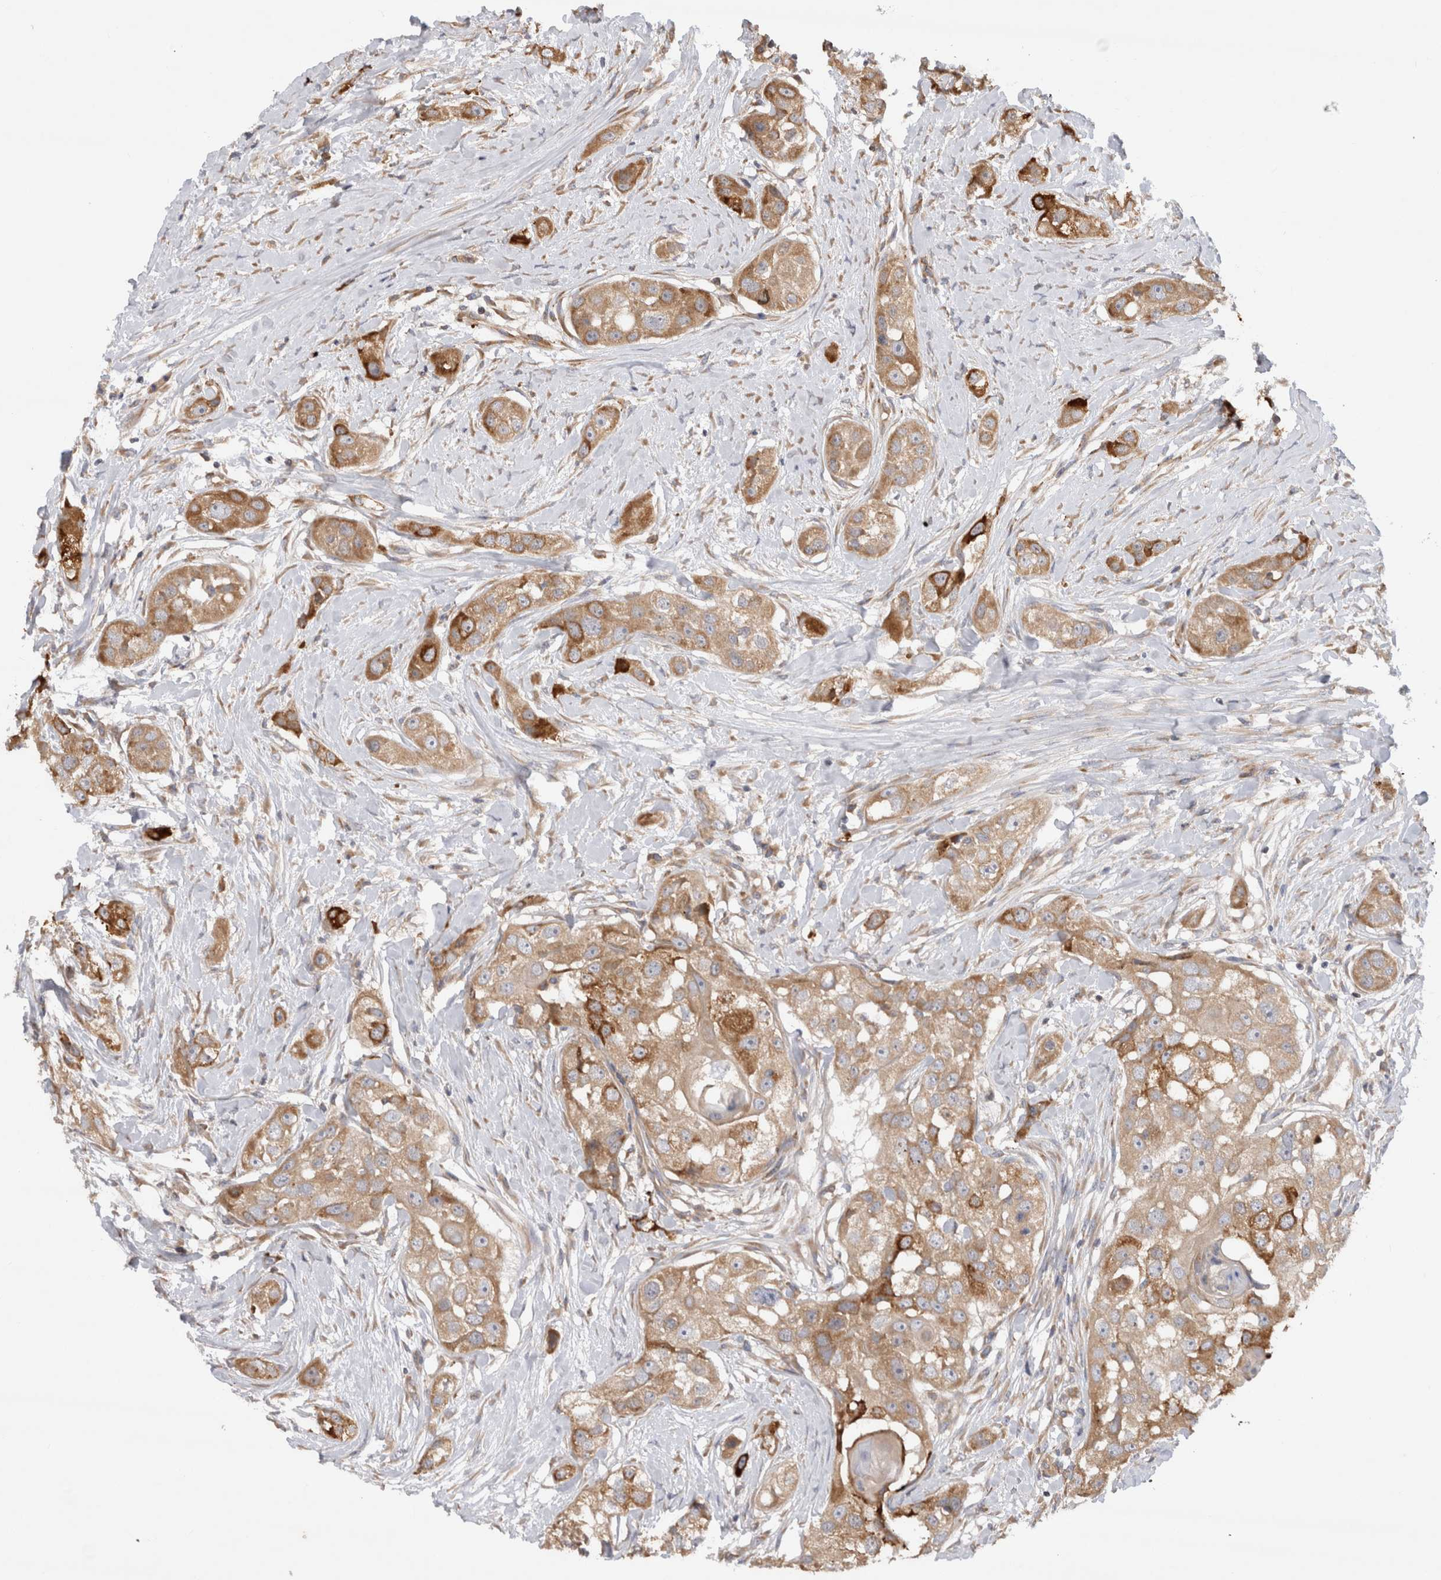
{"staining": {"intensity": "moderate", "quantity": "<25%", "location": "cytoplasmic/membranous"}, "tissue": "head and neck cancer", "cell_type": "Tumor cells", "image_type": "cancer", "snomed": [{"axis": "morphology", "description": "Normal tissue, NOS"}, {"axis": "morphology", "description": "Squamous cell carcinoma, NOS"}, {"axis": "topography", "description": "Skeletal muscle"}, {"axis": "topography", "description": "Head-Neck"}], "caption": "Brown immunohistochemical staining in squamous cell carcinoma (head and neck) demonstrates moderate cytoplasmic/membranous positivity in about <25% of tumor cells. (DAB (3,3'-diaminobenzidine) = brown stain, brightfield microscopy at high magnification).", "gene": "PDCD10", "patient": {"sex": "male", "age": 51}}